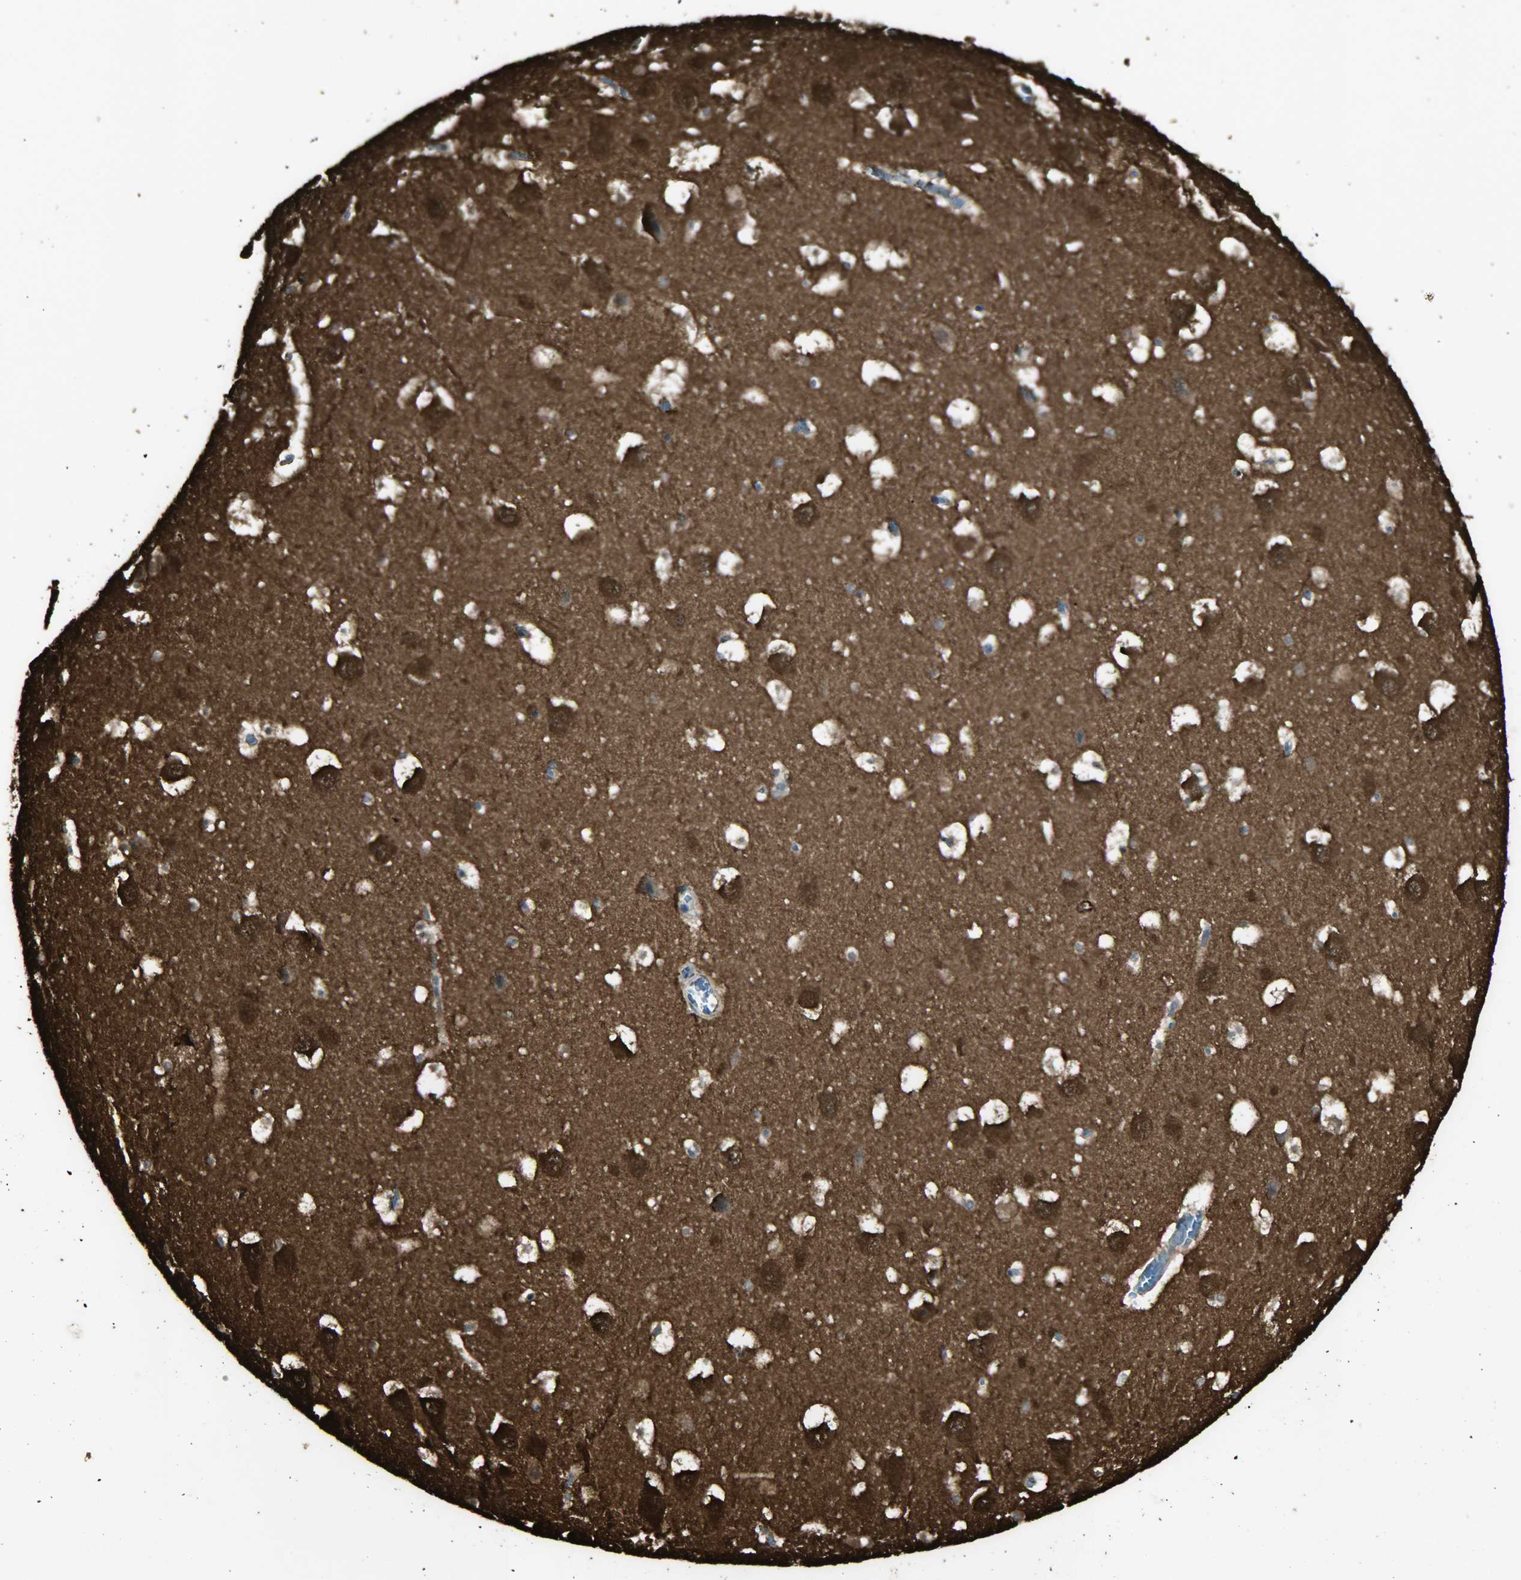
{"staining": {"intensity": "strong", "quantity": "25%-75%", "location": "cytoplasmic/membranous,nuclear"}, "tissue": "hippocampus", "cell_type": "Glial cells", "image_type": "normal", "snomed": [{"axis": "morphology", "description": "Normal tissue, NOS"}, {"axis": "topography", "description": "Hippocampus"}], "caption": "Immunohistochemical staining of unremarkable human hippocampus reveals strong cytoplasmic/membranous,nuclear protein positivity in about 25%-75% of glial cells. (DAB (3,3'-diaminobenzidine) = brown stain, brightfield microscopy at high magnification).", "gene": "YWHAZ", "patient": {"sex": "male", "age": 45}}